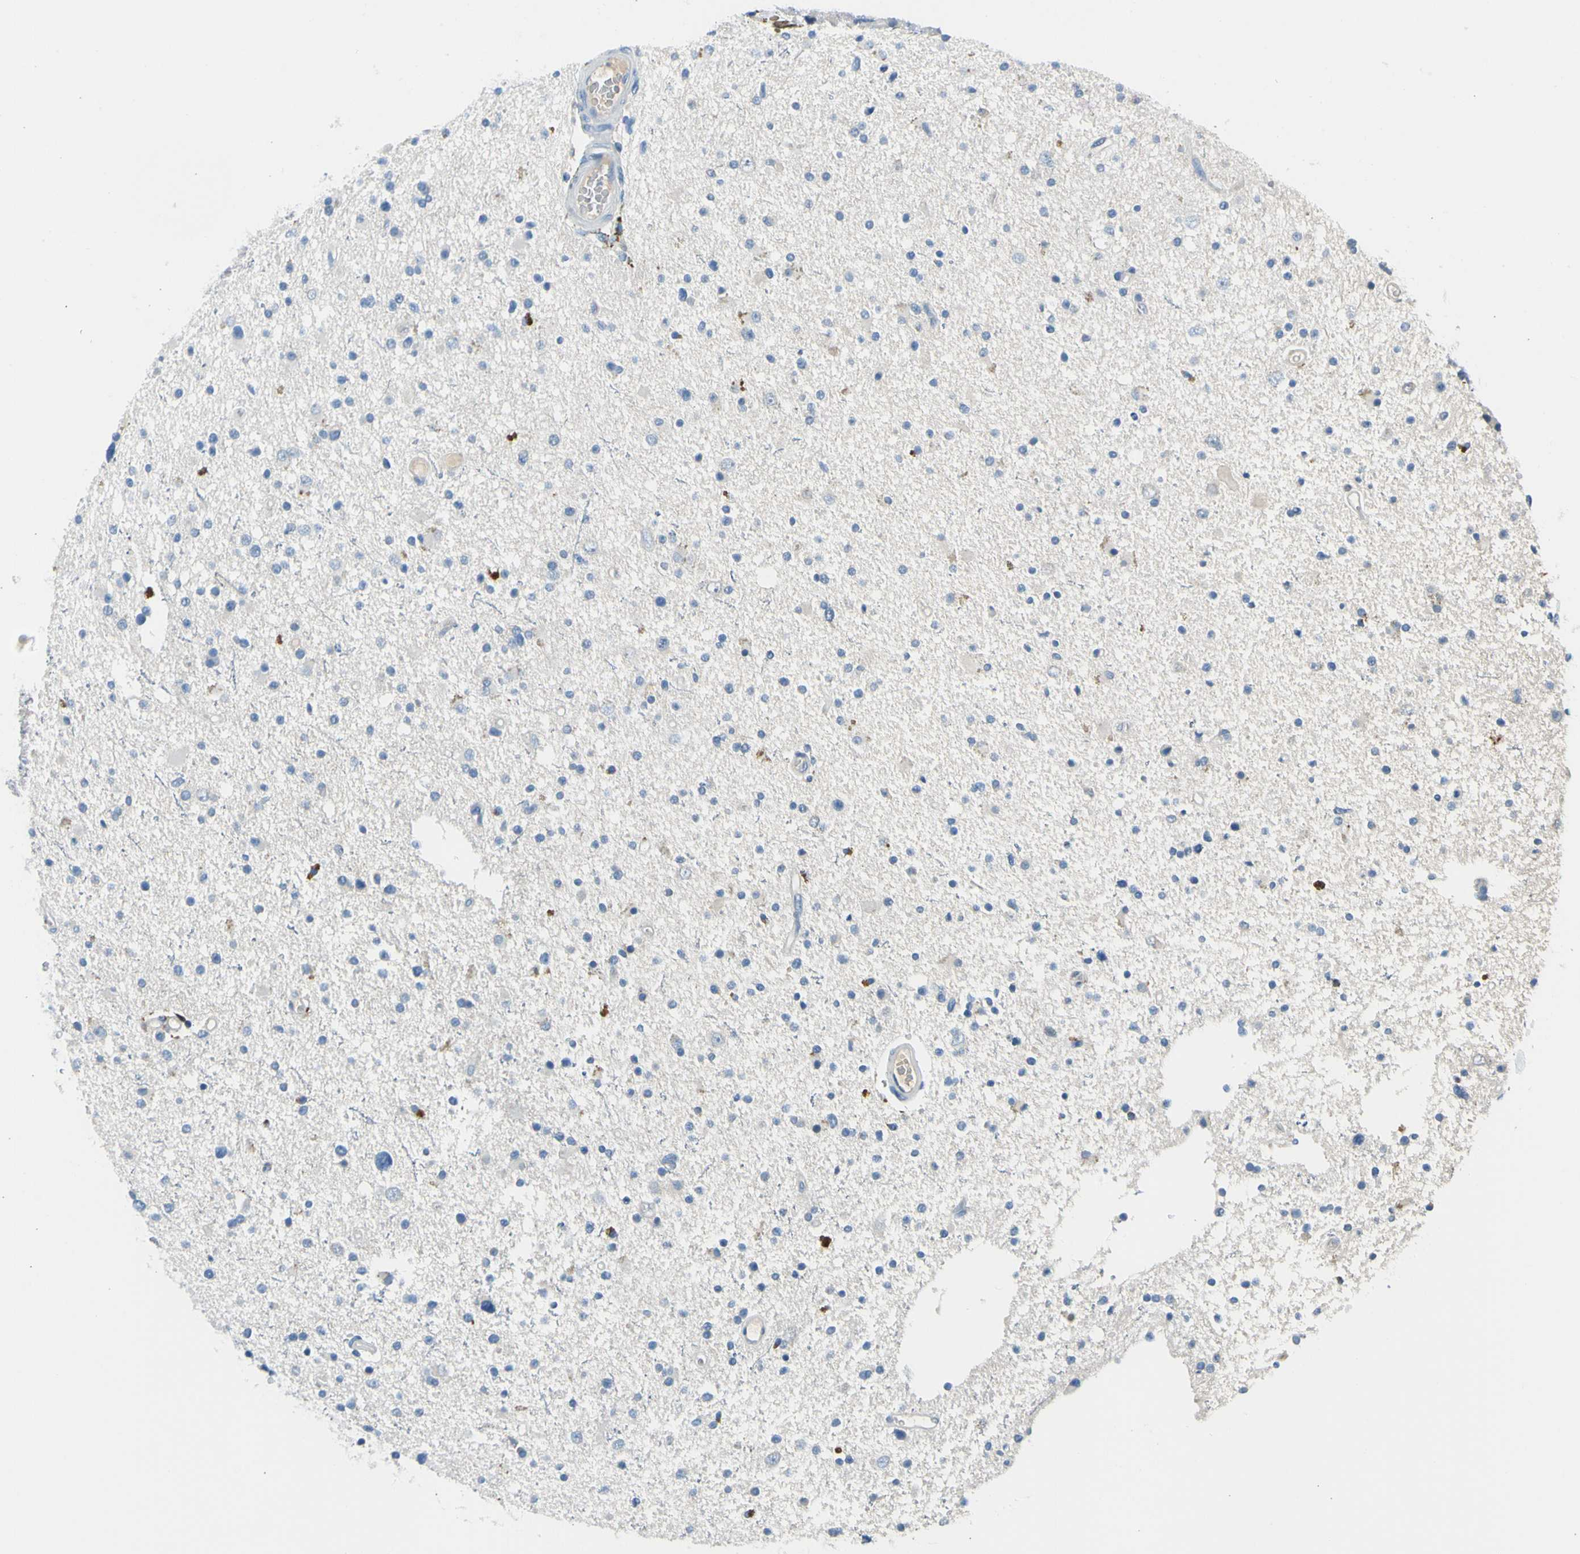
{"staining": {"intensity": "weak", "quantity": "<25%", "location": "cytoplasmic/membranous"}, "tissue": "glioma", "cell_type": "Tumor cells", "image_type": "cancer", "snomed": [{"axis": "morphology", "description": "Glioma, malignant, High grade"}, {"axis": "topography", "description": "Brain"}], "caption": "Glioma stained for a protein using immunohistochemistry (IHC) shows no staining tumor cells.", "gene": "NPHP3", "patient": {"sex": "male", "age": 33}}